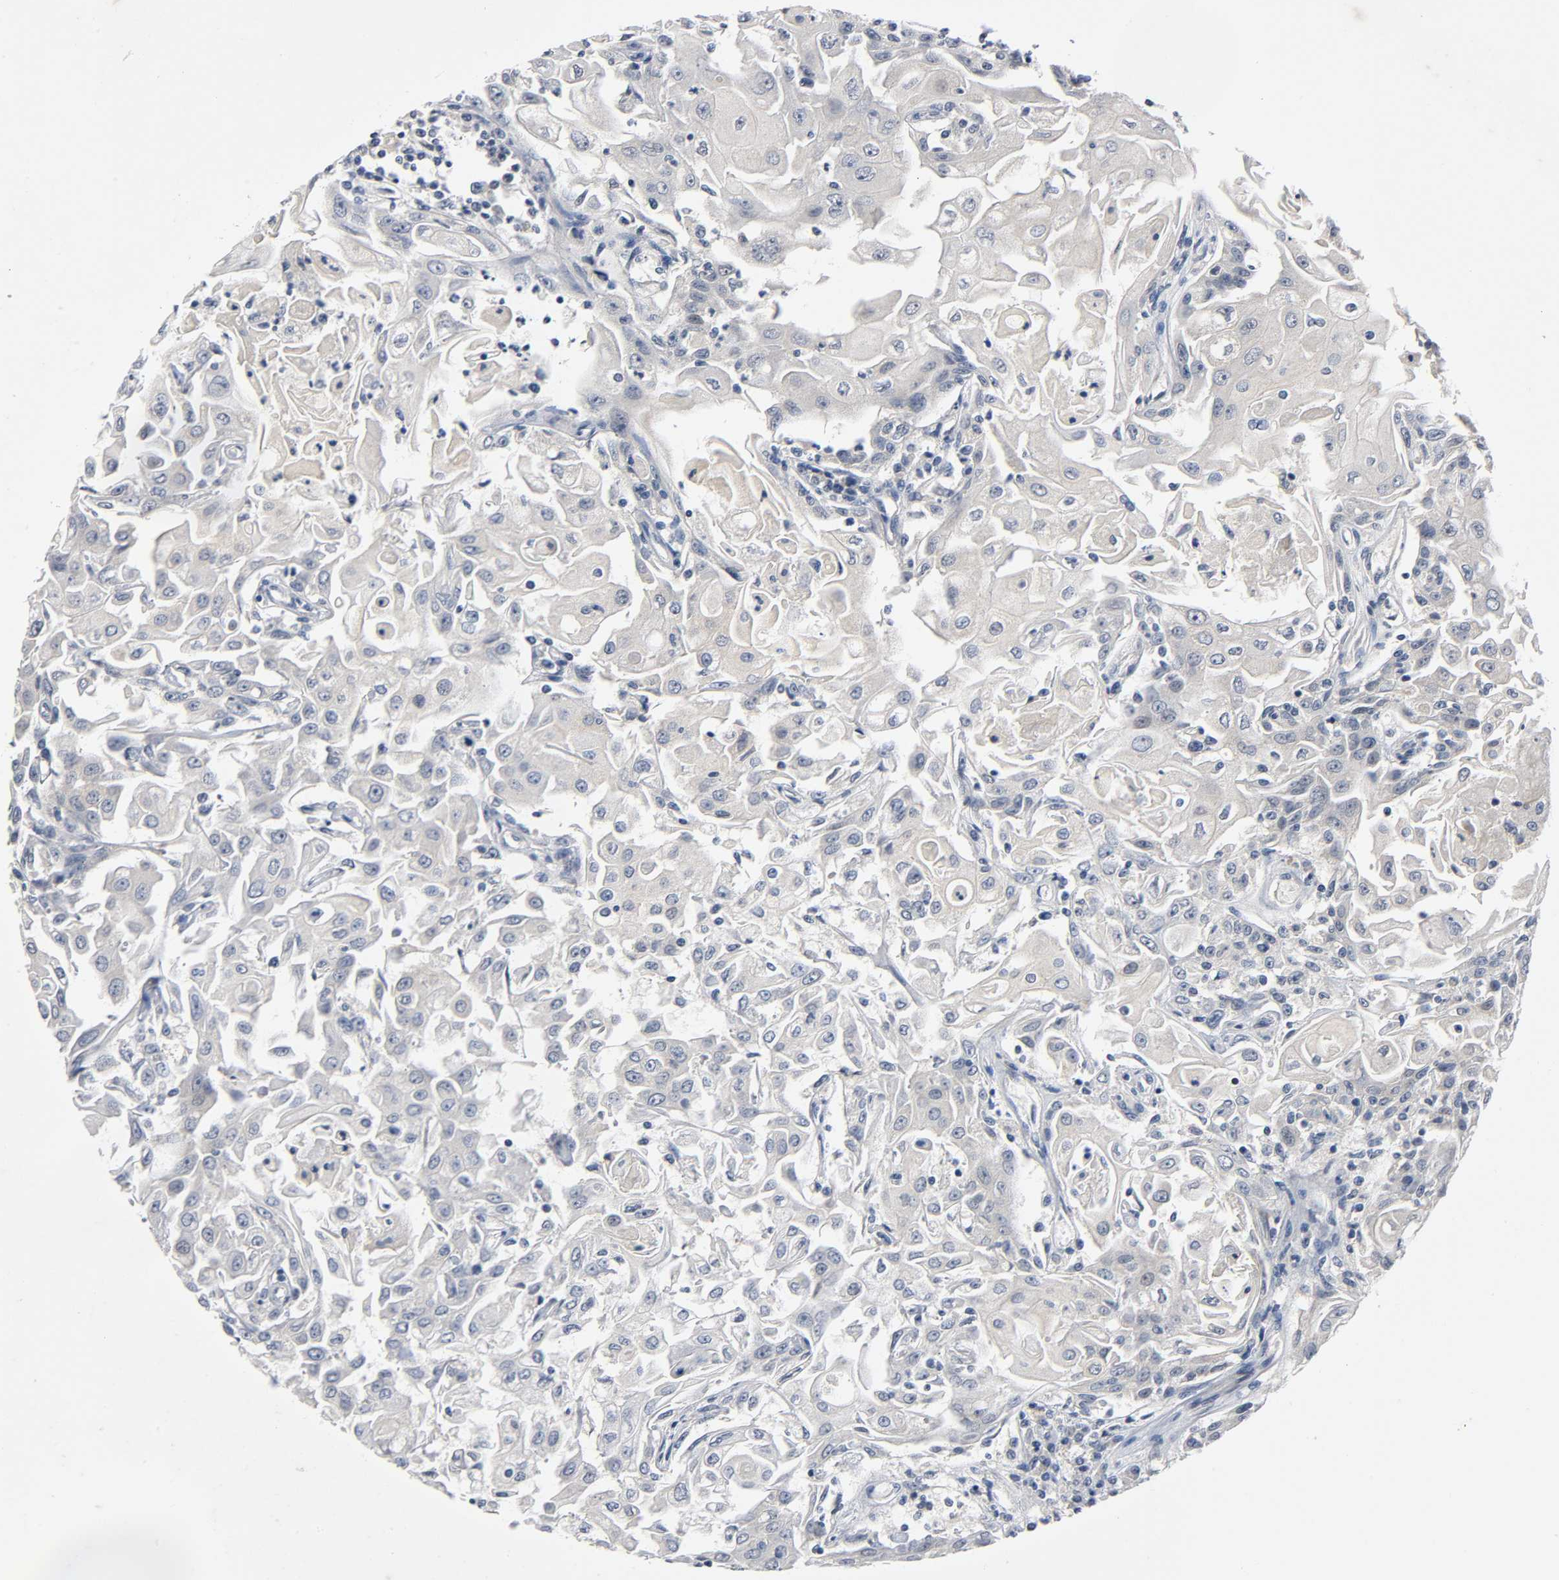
{"staining": {"intensity": "negative", "quantity": "none", "location": "none"}, "tissue": "head and neck cancer", "cell_type": "Tumor cells", "image_type": "cancer", "snomed": [{"axis": "morphology", "description": "Squamous cell carcinoma, NOS"}, {"axis": "topography", "description": "Oral tissue"}, {"axis": "topography", "description": "Head-Neck"}], "caption": "Immunohistochemistry histopathology image of neoplastic tissue: head and neck cancer (squamous cell carcinoma) stained with DAB reveals no significant protein staining in tumor cells.", "gene": "MAPK8", "patient": {"sex": "female", "age": 76}}